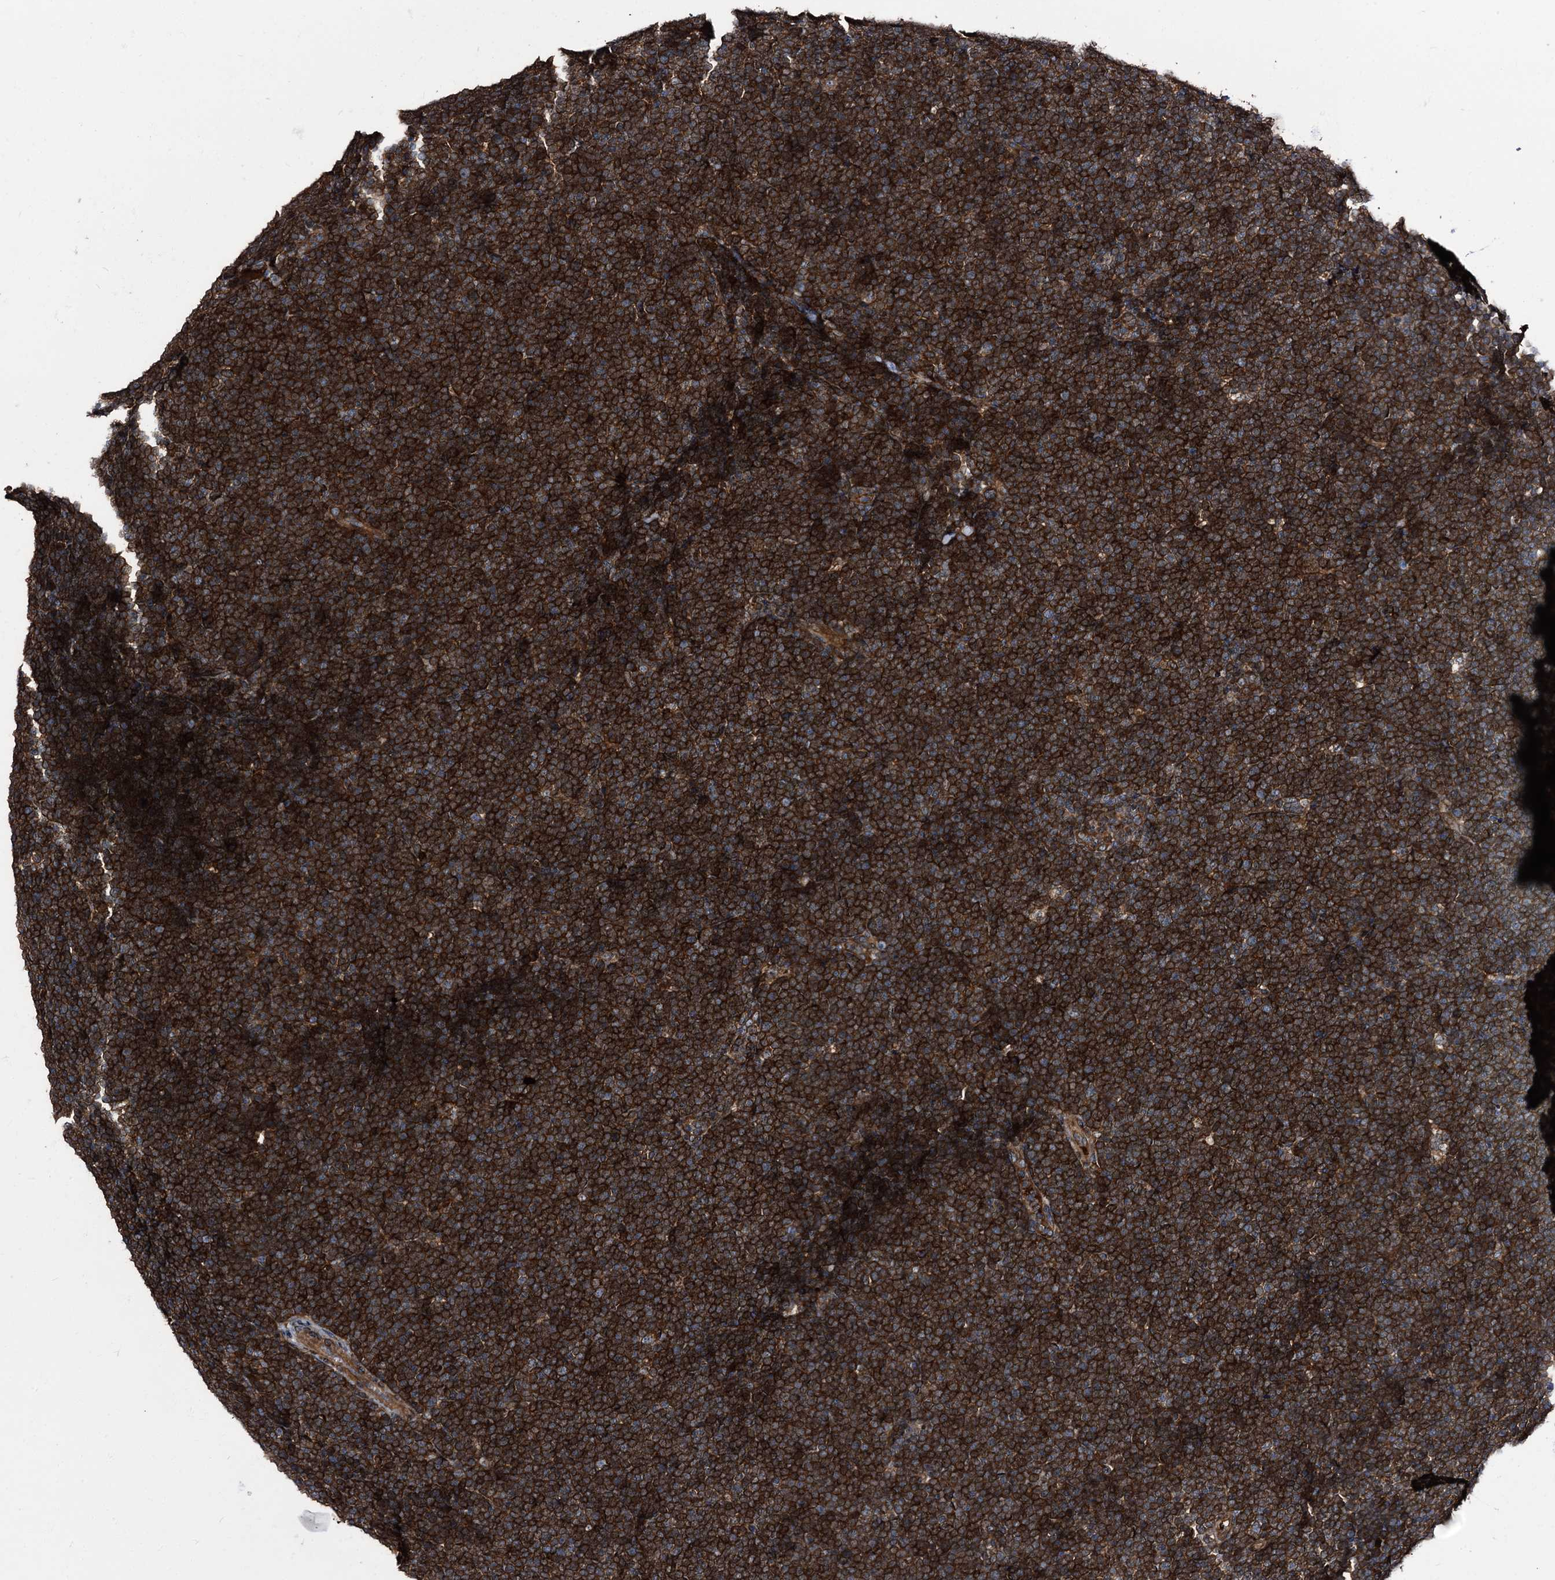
{"staining": {"intensity": "strong", "quantity": ">75%", "location": "cytoplasmic/membranous"}, "tissue": "lymphoma", "cell_type": "Tumor cells", "image_type": "cancer", "snomed": [{"axis": "morphology", "description": "Malignant lymphoma, non-Hodgkin's type, High grade"}, {"axis": "topography", "description": "Lymph node"}], "caption": "Protein analysis of high-grade malignant lymphoma, non-Hodgkin's type tissue displays strong cytoplasmic/membranous staining in approximately >75% of tumor cells.", "gene": "PEX5", "patient": {"sex": "male", "age": 13}}